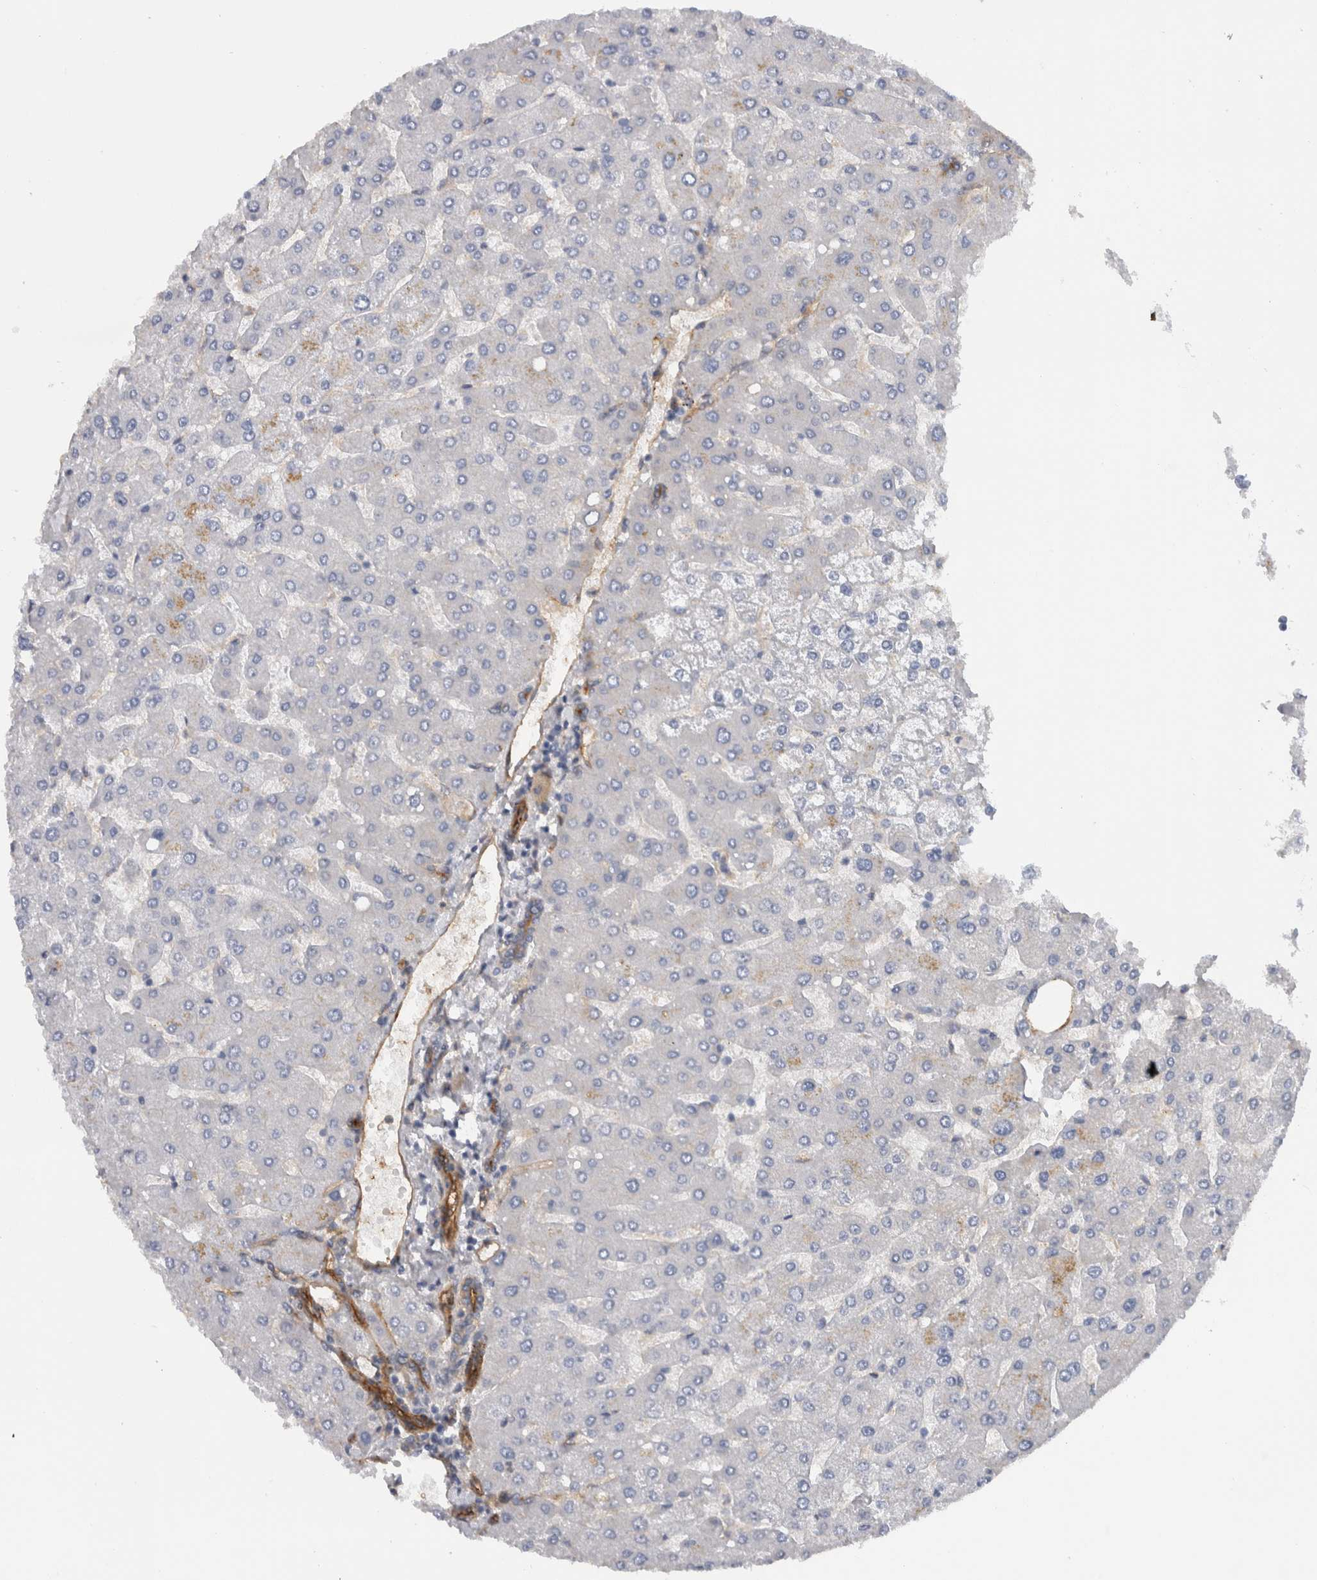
{"staining": {"intensity": "moderate", "quantity": "<25%", "location": "cytoplasmic/membranous"}, "tissue": "liver", "cell_type": "Cholangiocytes", "image_type": "normal", "snomed": [{"axis": "morphology", "description": "Normal tissue, NOS"}, {"axis": "topography", "description": "Liver"}], "caption": "Moderate cytoplasmic/membranous positivity is appreciated in approximately <25% of cholangiocytes in normal liver.", "gene": "CD59", "patient": {"sex": "male", "age": 55}}